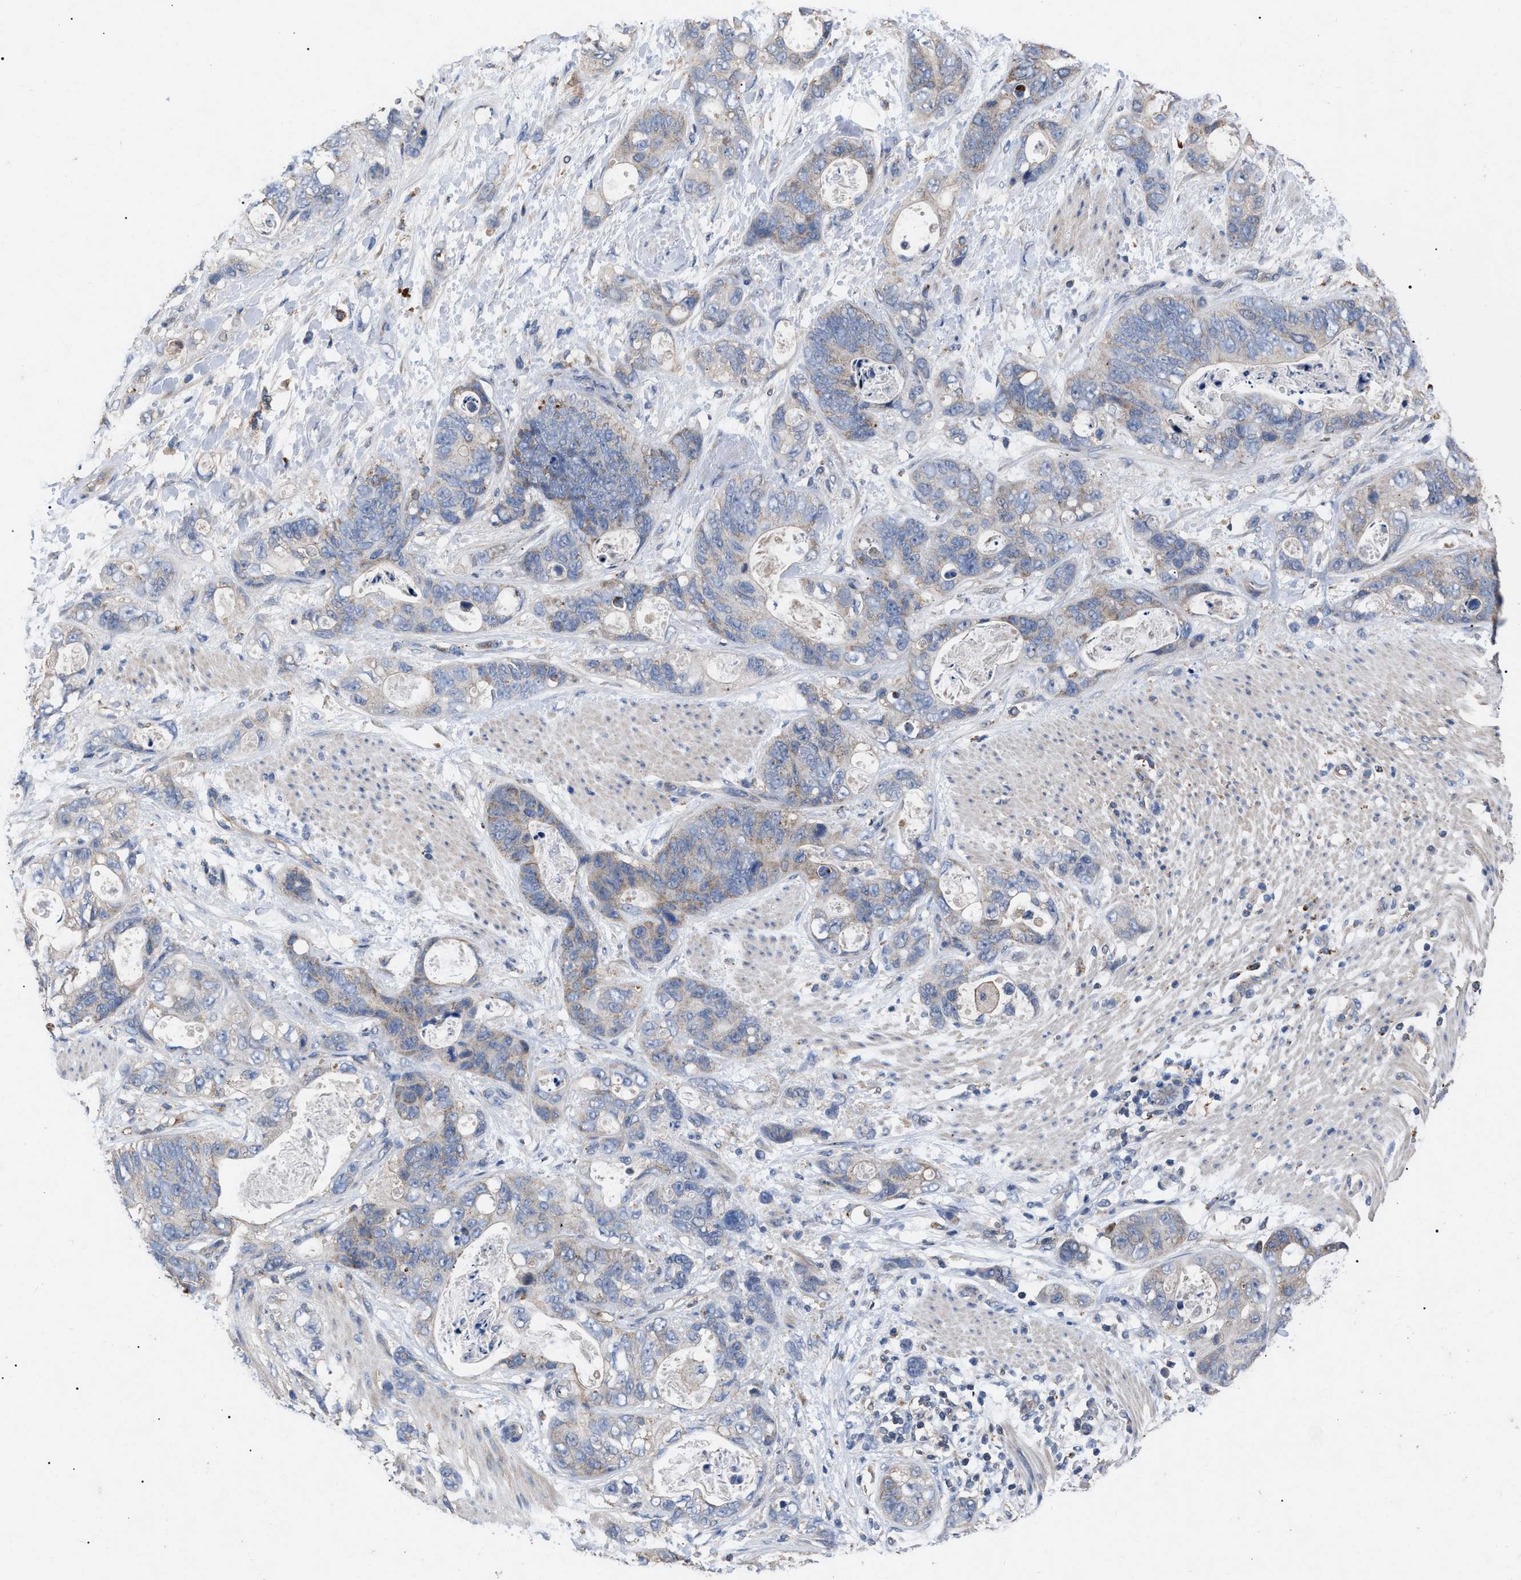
{"staining": {"intensity": "weak", "quantity": "<25%", "location": "cytoplasmic/membranous"}, "tissue": "stomach cancer", "cell_type": "Tumor cells", "image_type": "cancer", "snomed": [{"axis": "morphology", "description": "Normal tissue, NOS"}, {"axis": "morphology", "description": "Adenocarcinoma, NOS"}, {"axis": "topography", "description": "Stomach"}], "caption": "An image of stomach cancer stained for a protein exhibits no brown staining in tumor cells.", "gene": "FAM171A2", "patient": {"sex": "female", "age": 89}}